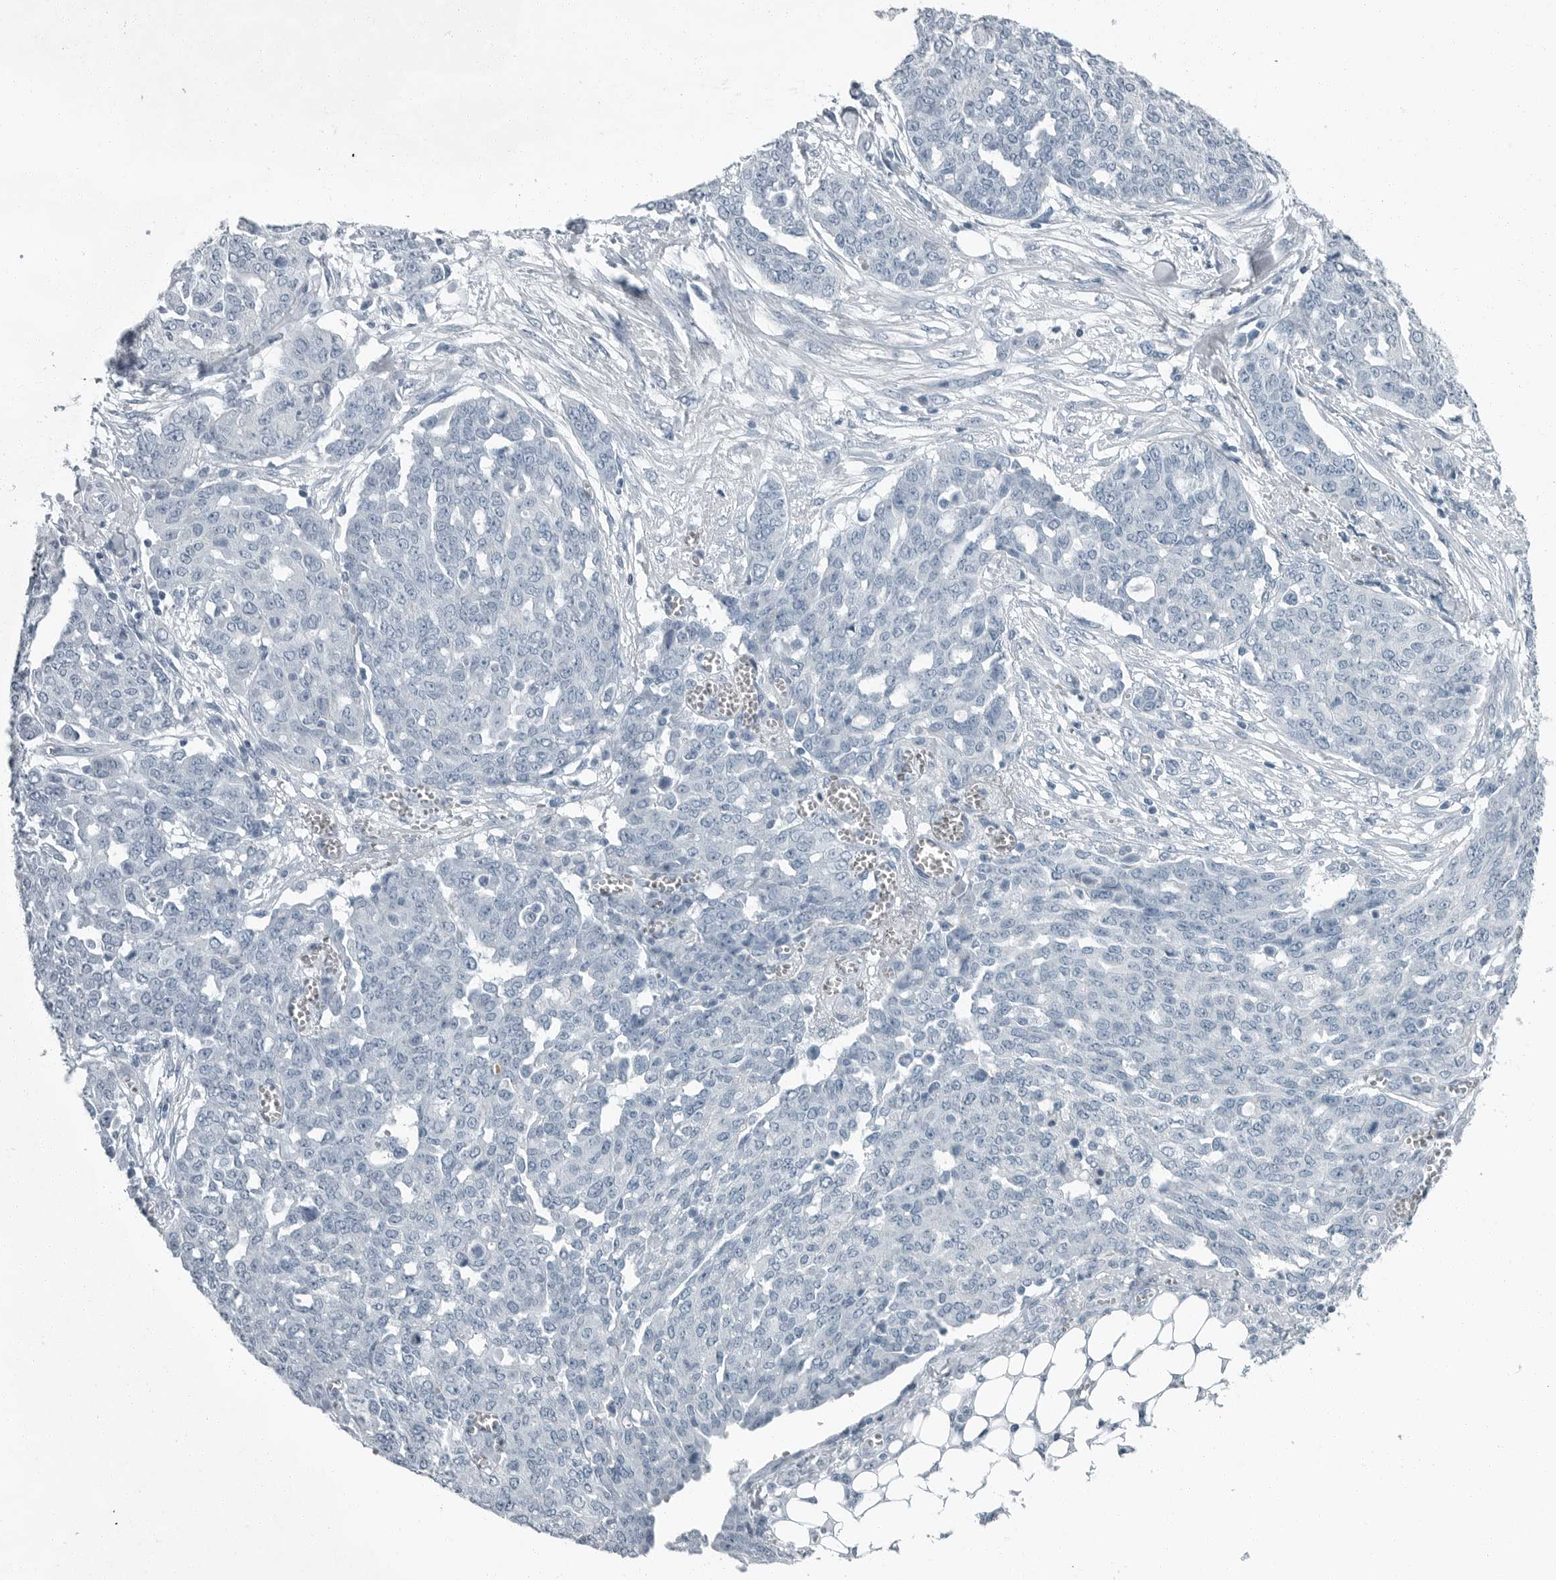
{"staining": {"intensity": "negative", "quantity": "none", "location": "none"}, "tissue": "ovarian cancer", "cell_type": "Tumor cells", "image_type": "cancer", "snomed": [{"axis": "morphology", "description": "Cystadenocarcinoma, serous, NOS"}, {"axis": "topography", "description": "Soft tissue"}, {"axis": "topography", "description": "Ovary"}], "caption": "This is a micrograph of immunohistochemistry staining of ovarian serous cystadenocarcinoma, which shows no staining in tumor cells. (DAB IHC with hematoxylin counter stain).", "gene": "ZPBP2", "patient": {"sex": "female", "age": 57}}